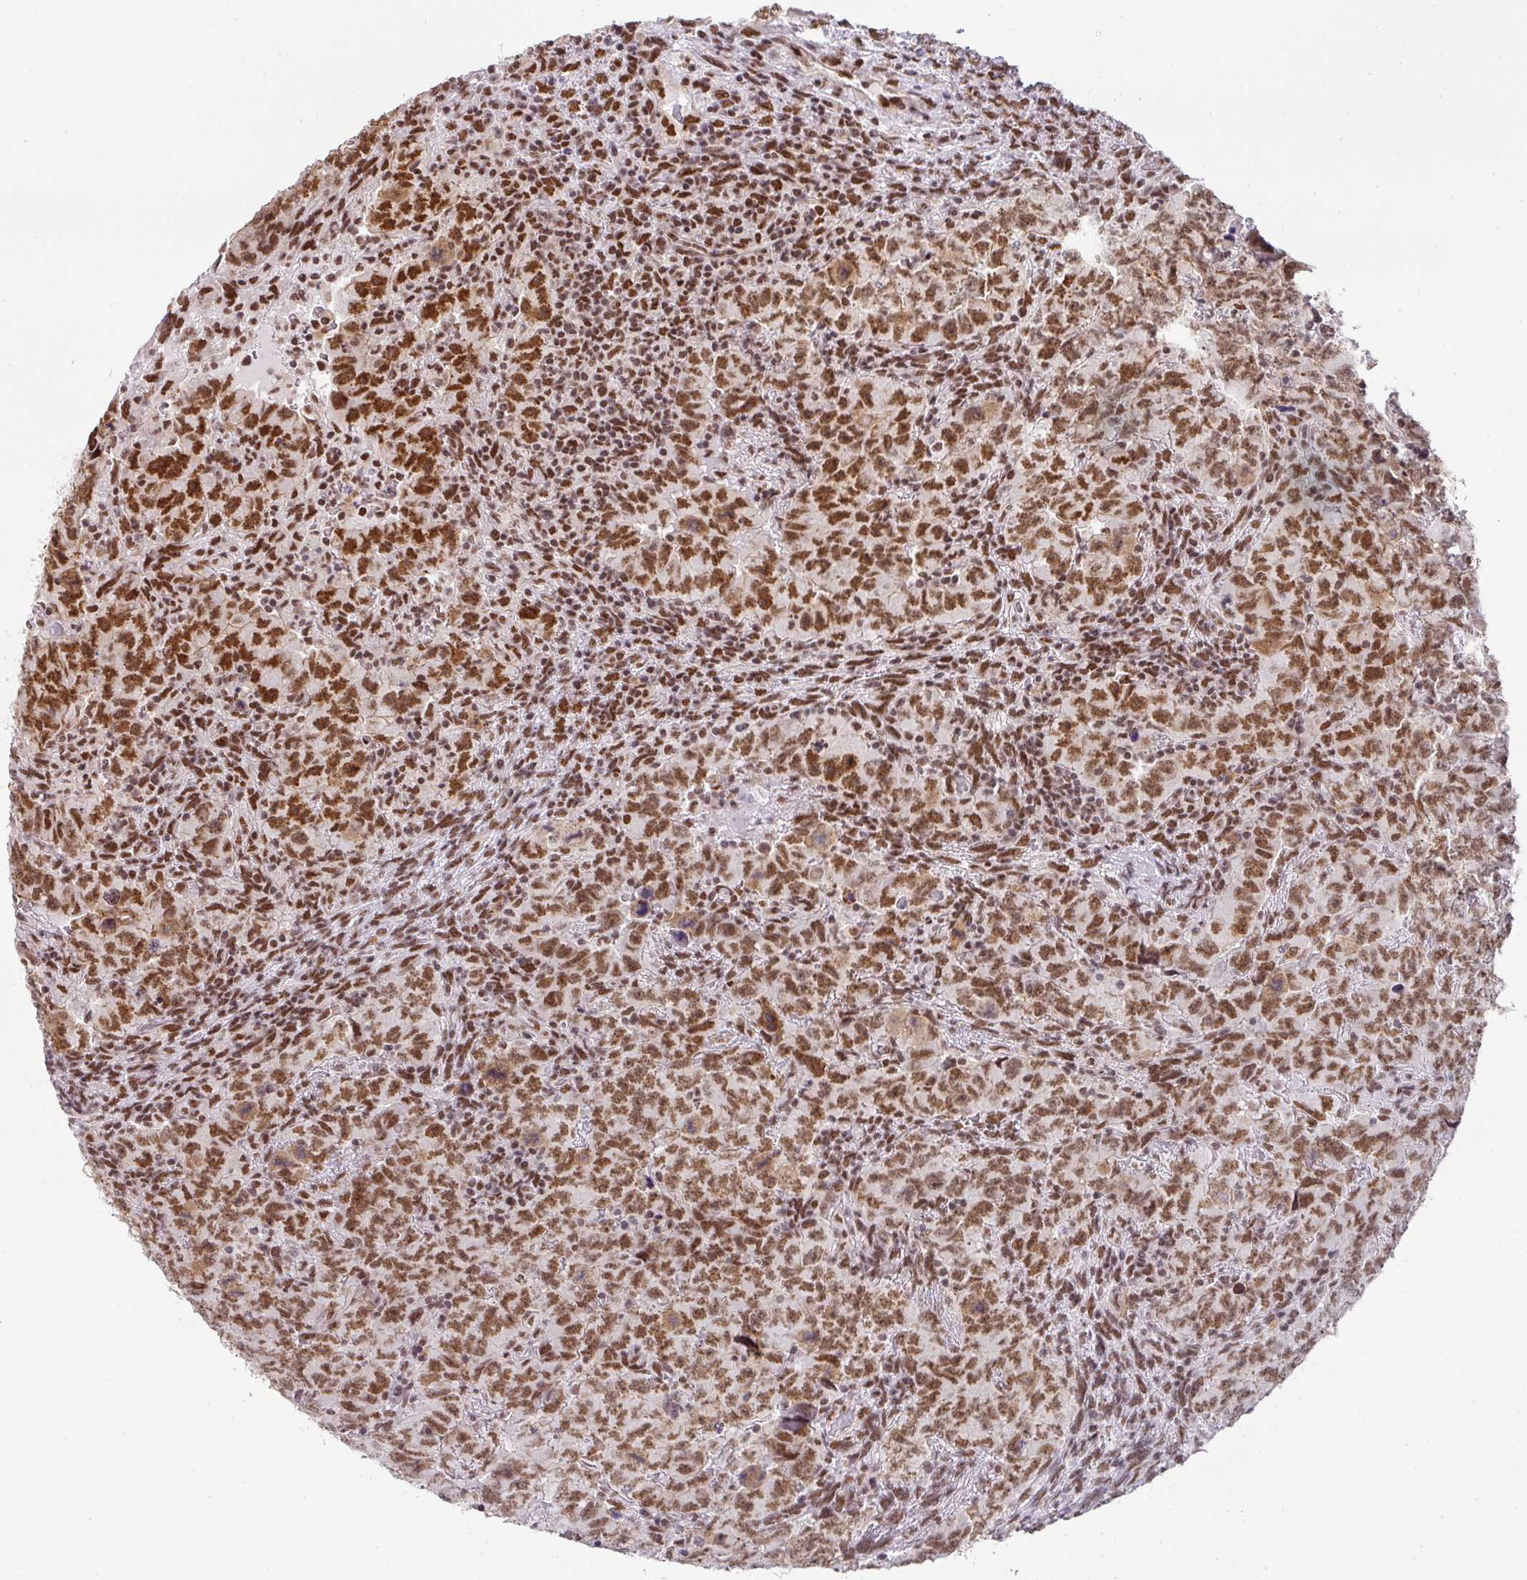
{"staining": {"intensity": "strong", "quantity": ">75%", "location": "nuclear"}, "tissue": "testis cancer", "cell_type": "Tumor cells", "image_type": "cancer", "snomed": [{"axis": "morphology", "description": "Carcinoma, Embryonal, NOS"}, {"axis": "topography", "description": "Testis"}], "caption": "This photomicrograph shows testis cancer (embryonal carcinoma) stained with immunohistochemistry (IHC) to label a protein in brown. The nuclear of tumor cells show strong positivity for the protein. Nuclei are counter-stained blue.", "gene": "NCOA5", "patient": {"sex": "male", "age": 24}}